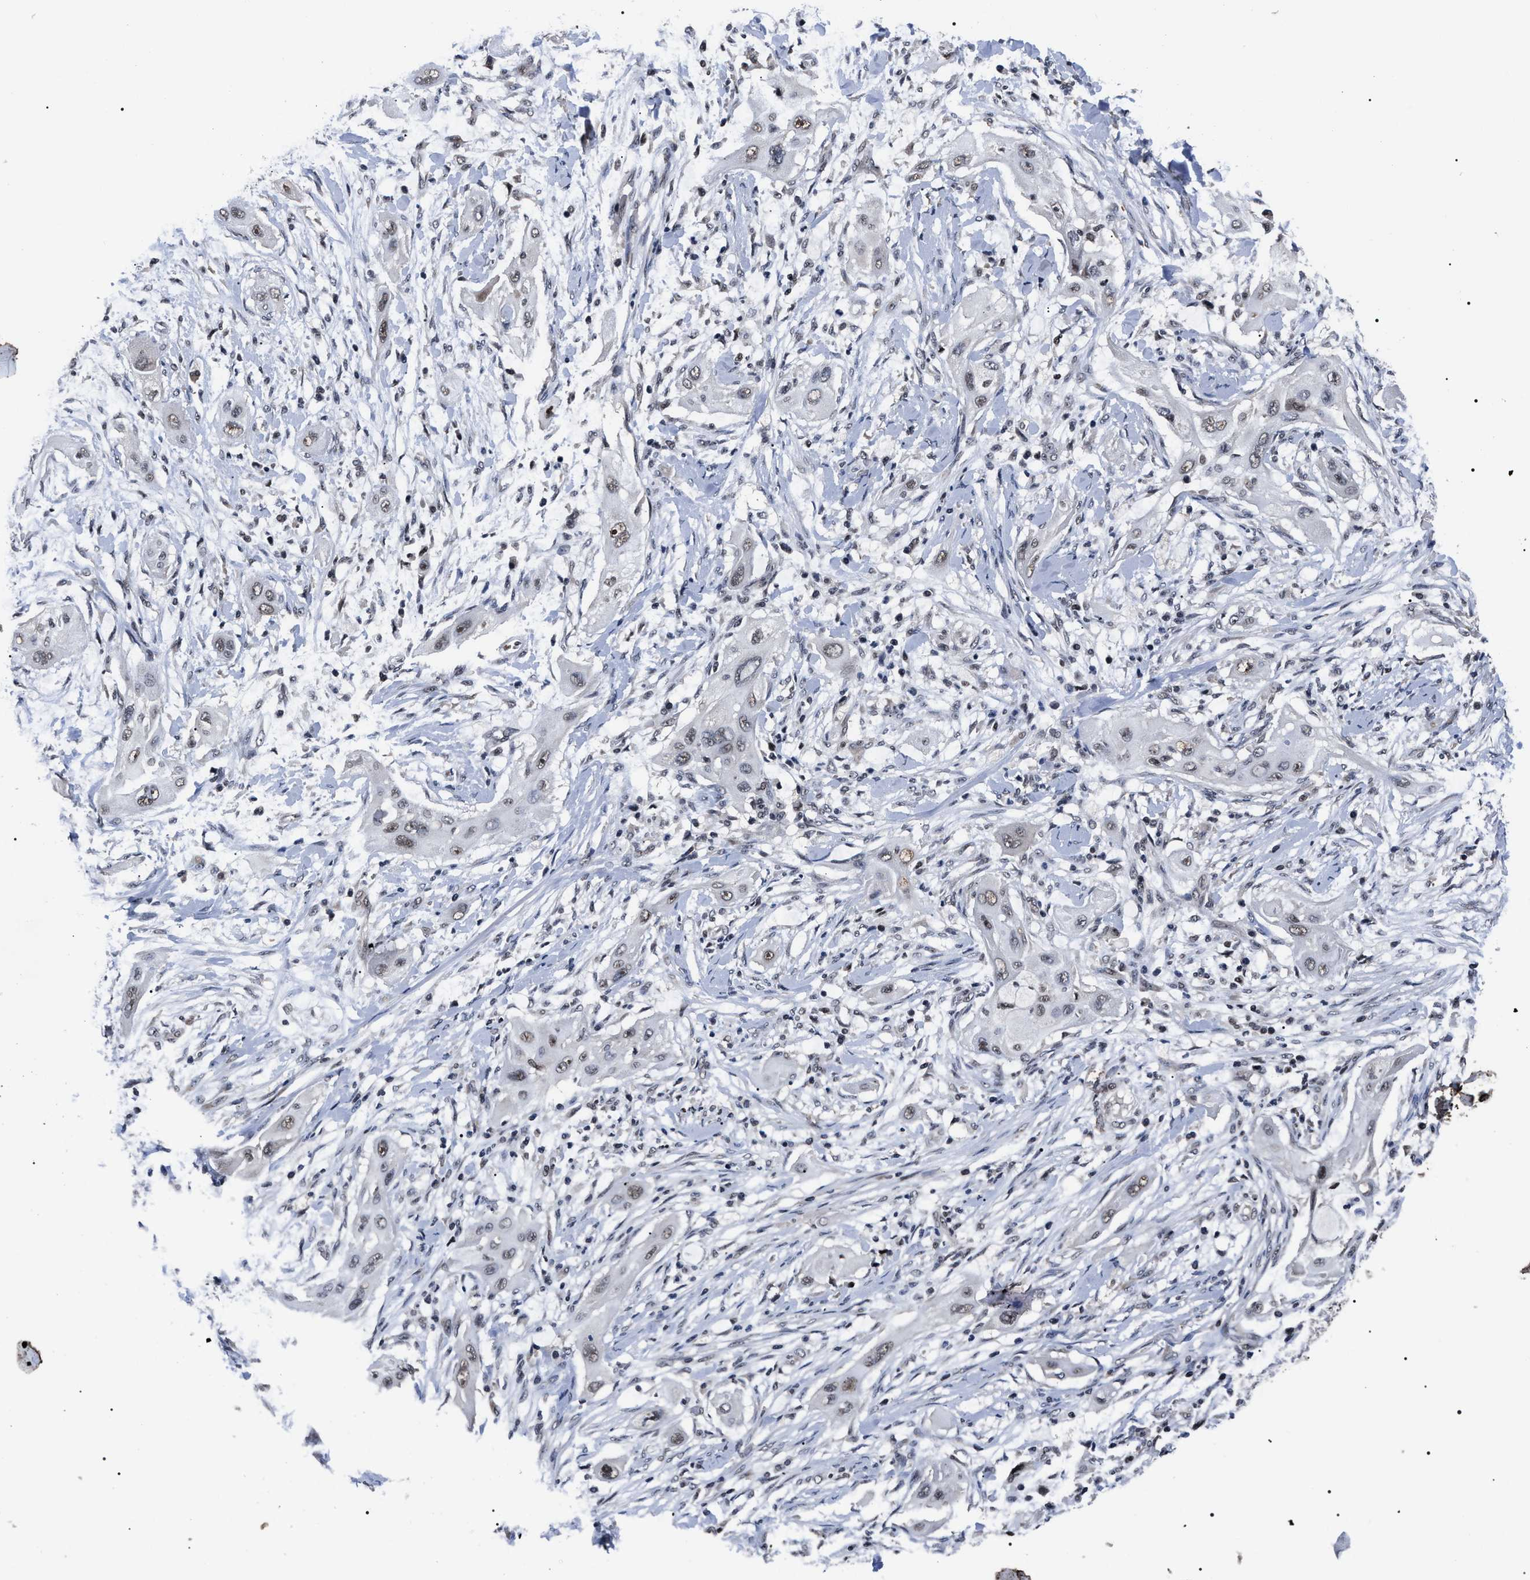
{"staining": {"intensity": "negative", "quantity": "none", "location": "none"}, "tissue": "lung cancer", "cell_type": "Tumor cells", "image_type": "cancer", "snomed": [{"axis": "morphology", "description": "Squamous cell carcinoma, NOS"}, {"axis": "topography", "description": "Lung"}], "caption": "High magnification brightfield microscopy of squamous cell carcinoma (lung) stained with DAB (3,3'-diaminobenzidine) (brown) and counterstained with hematoxylin (blue): tumor cells show no significant positivity. Nuclei are stained in blue.", "gene": "CSNK2A1", "patient": {"sex": "female", "age": 47}}